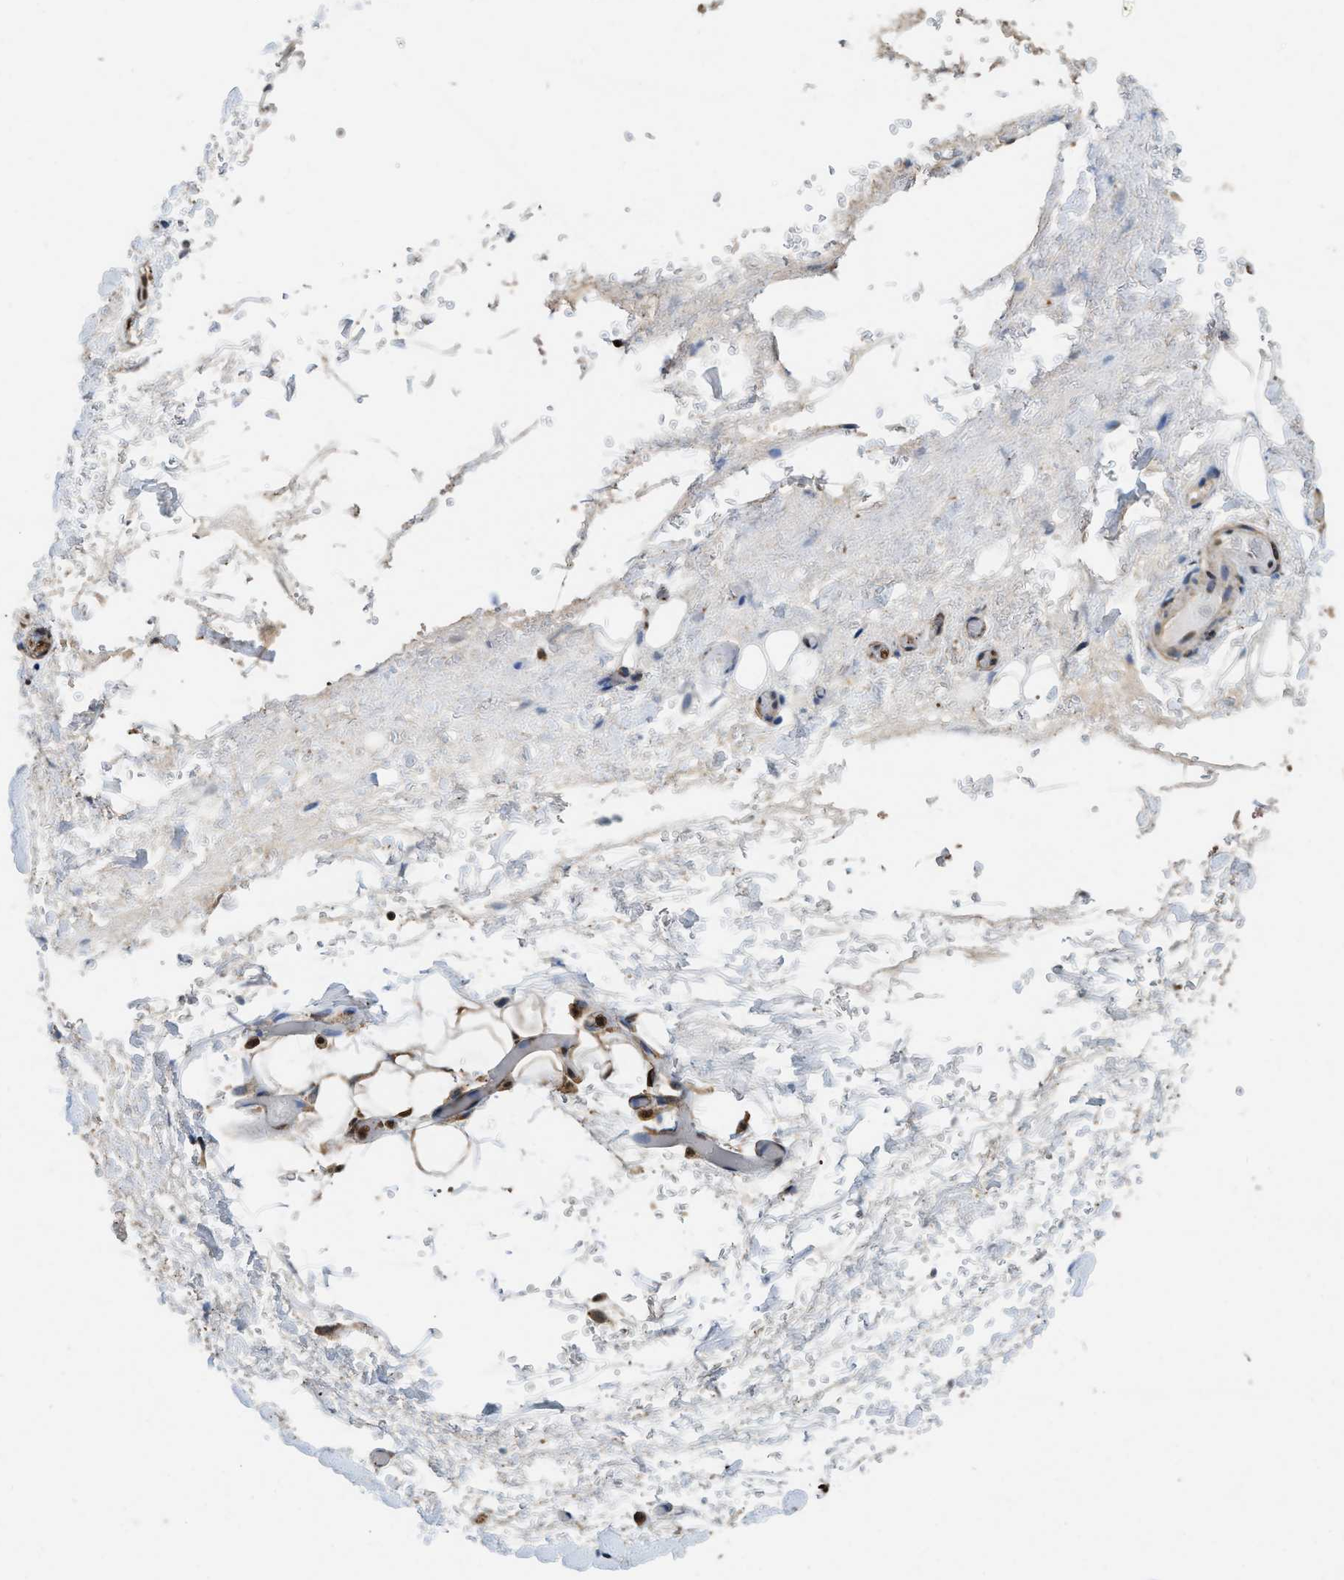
{"staining": {"intensity": "moderate", "quantity": ">75%", "location": "cytoplasmic/membranous,nuclear"}, "tissue": "adipose tissue", "cell_type": "Adipocytes", "image_type": "normal", "snomed": [{"axis": "morphology", "description": "Normal tissue, NOS"}, {"axis": "morphology", "description": "Adenocarcinoma, NOS"}, {"axis": "topography", "description": "Esophagus"}], "caption": "Adipose tissue stained with IHC exhibits moderate cytoplasmic/membranous,nuclear staining in approximately >75% of adipocytes. The protein of interest is shown in brown color, while the nuclei are stained blue.", "gene": "GAPDH", "patient": {"sex": "male", "age": 62}}